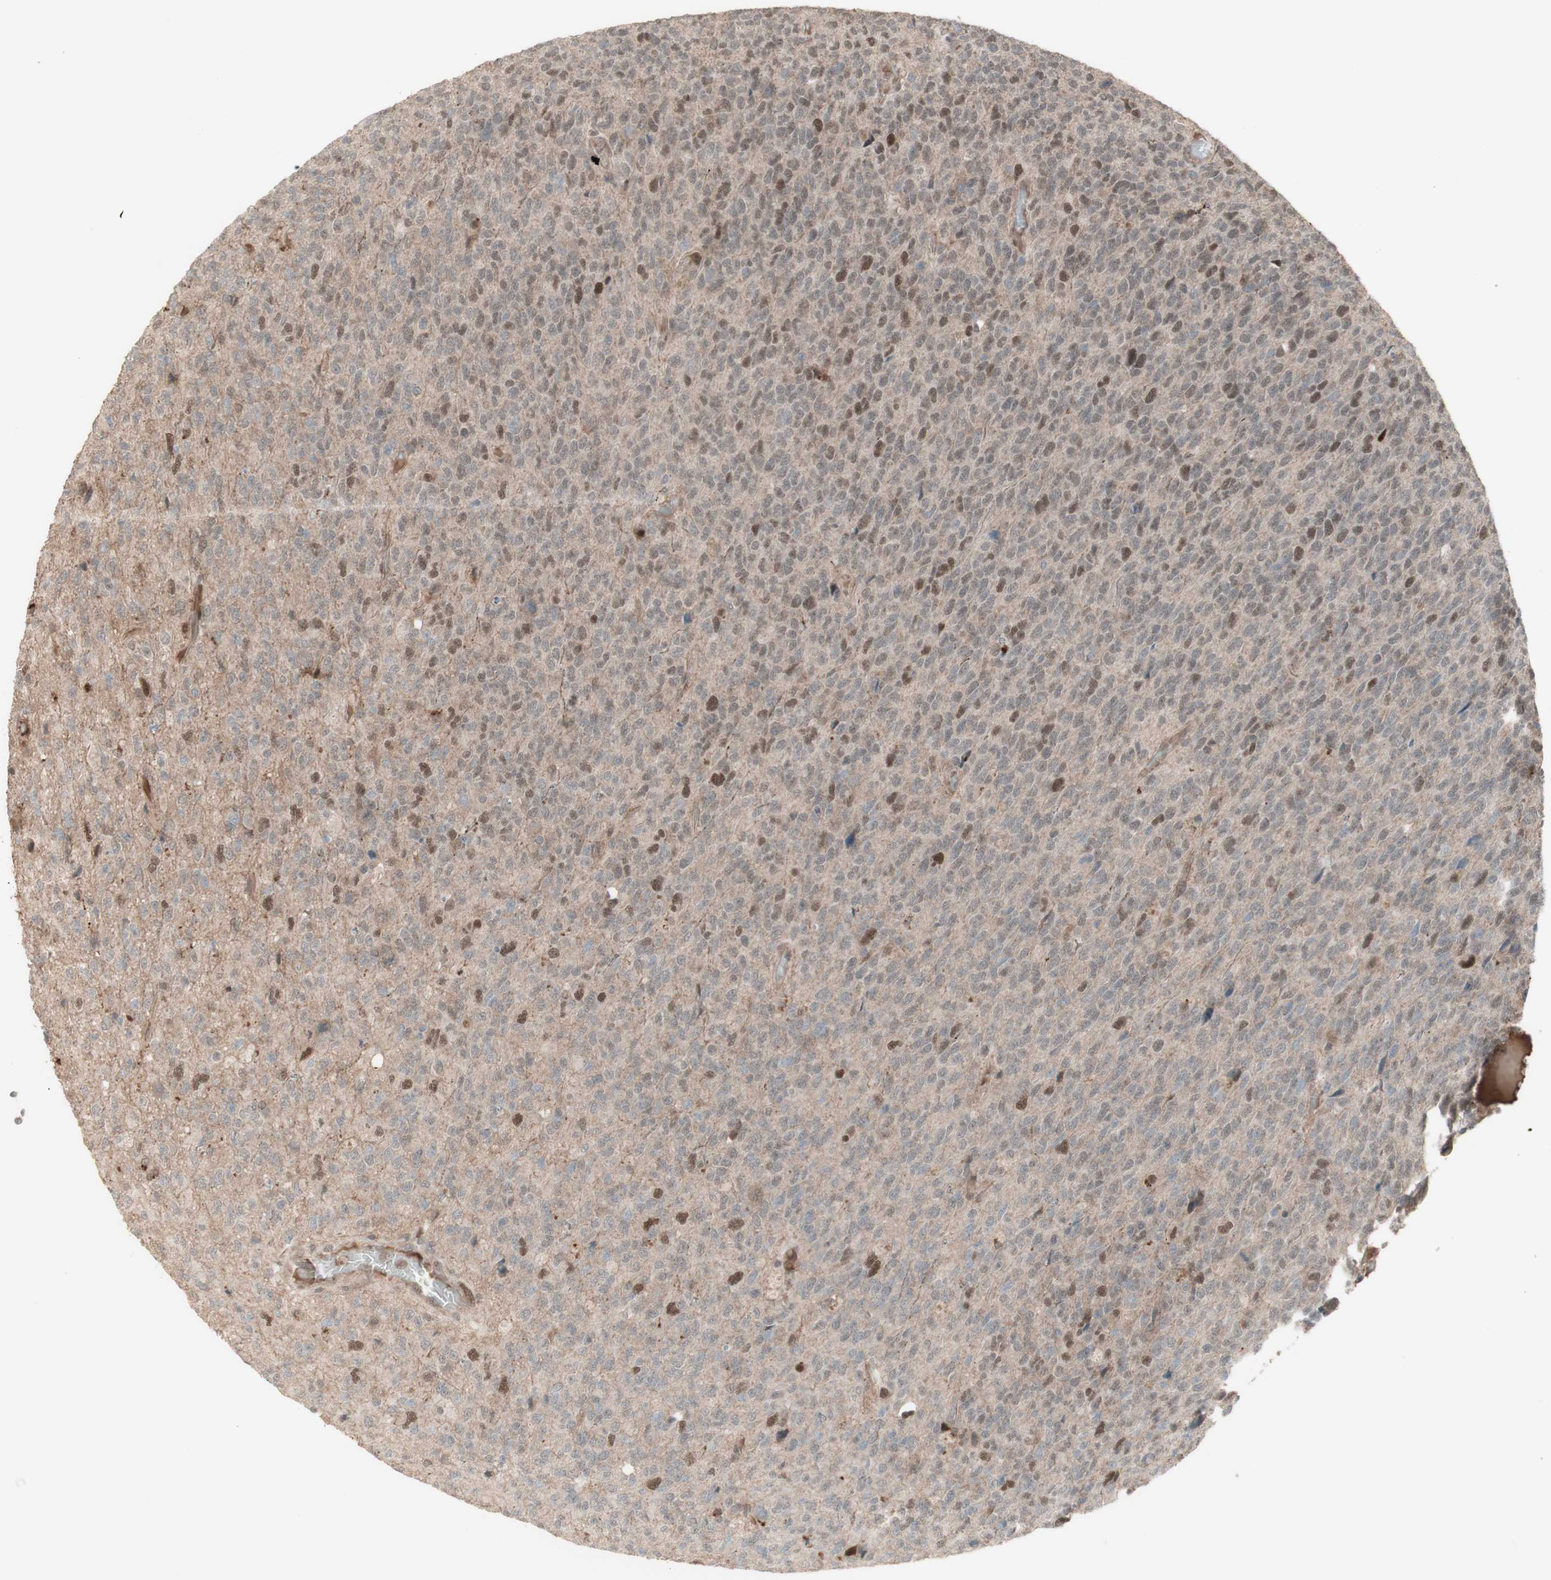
{"staining": {"intensity": "moderate", "quantity": "<25%", "location": "nuclear"}, "tissue": "glioma", "cell_type": "Tumor cells", "image_type": "cancer", "snomed": [{"axis": "morphology", "description": "Glioma, malignant, High grade"}, {"axis": "topography", "description": "pancreas cauda"}], "caption": "A histopathology image of human glioma stained for a protein displays moderate nuclear brown staining in tumor cells. The protein is shown in brown color, while the nuclei are stained blue.", "gene": "MSH6", "patient": {"sex": "male", "age": 60}}